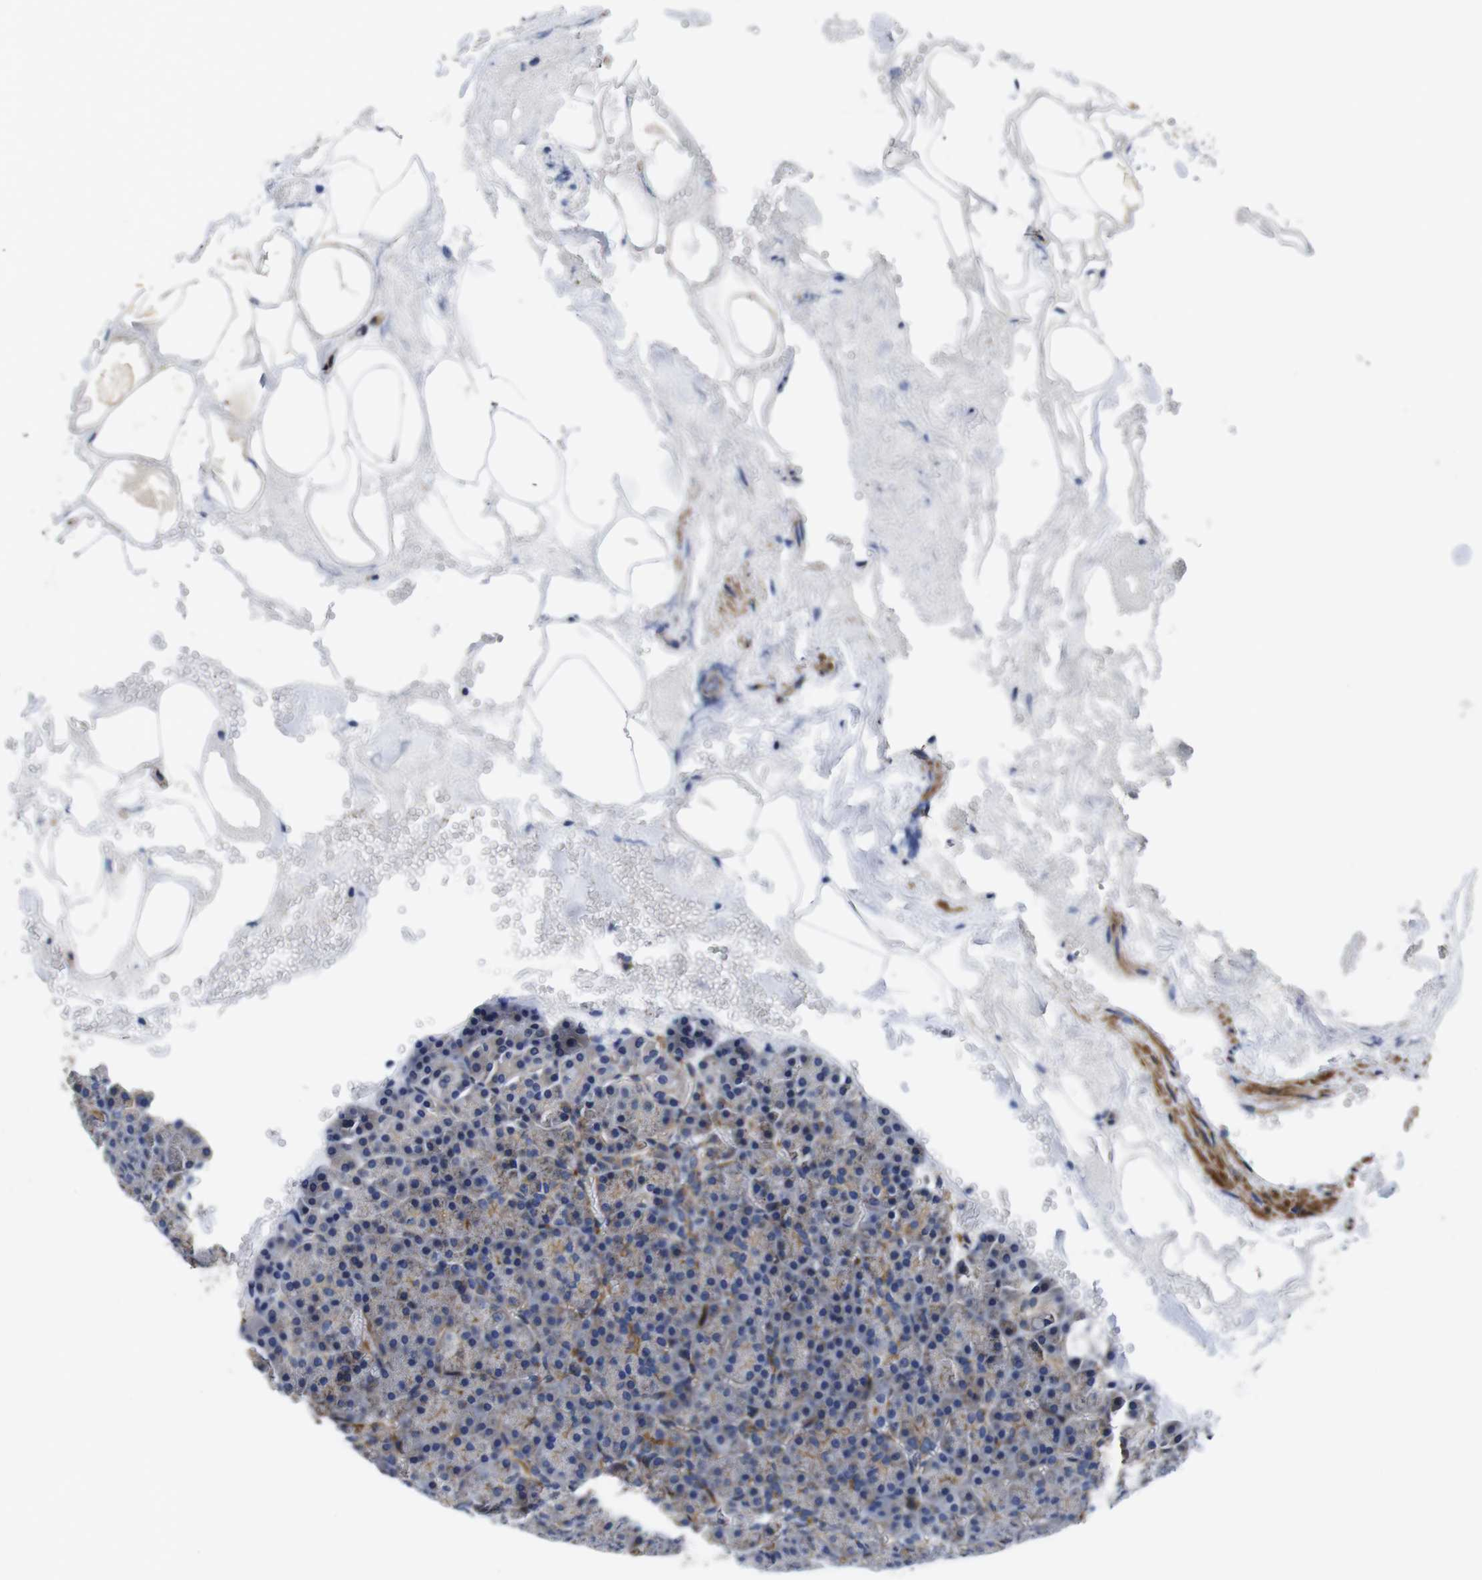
{"staining": {"intensity": "moderate", "quantity": "25%-75%", "location": "cytoplasmic/membranous"}, "tissue": "pancreas", "cell_type": "Exocrine glandular cells", "image_type": "normal", "snomed": [{"axis": "morphology", "description": "Normal tissue, NOS"}, {"axis": "topography", "description": "Pancreas"}], "caption": "A micrograph of pancreas stained for a protein demonstrates moderate cytoplasmic/membranous brown staining in exocrine glandular cells. Nuclei are stained in blue.", "gene": "GPR4", "patient": {"sex": "female", "age": 35}}